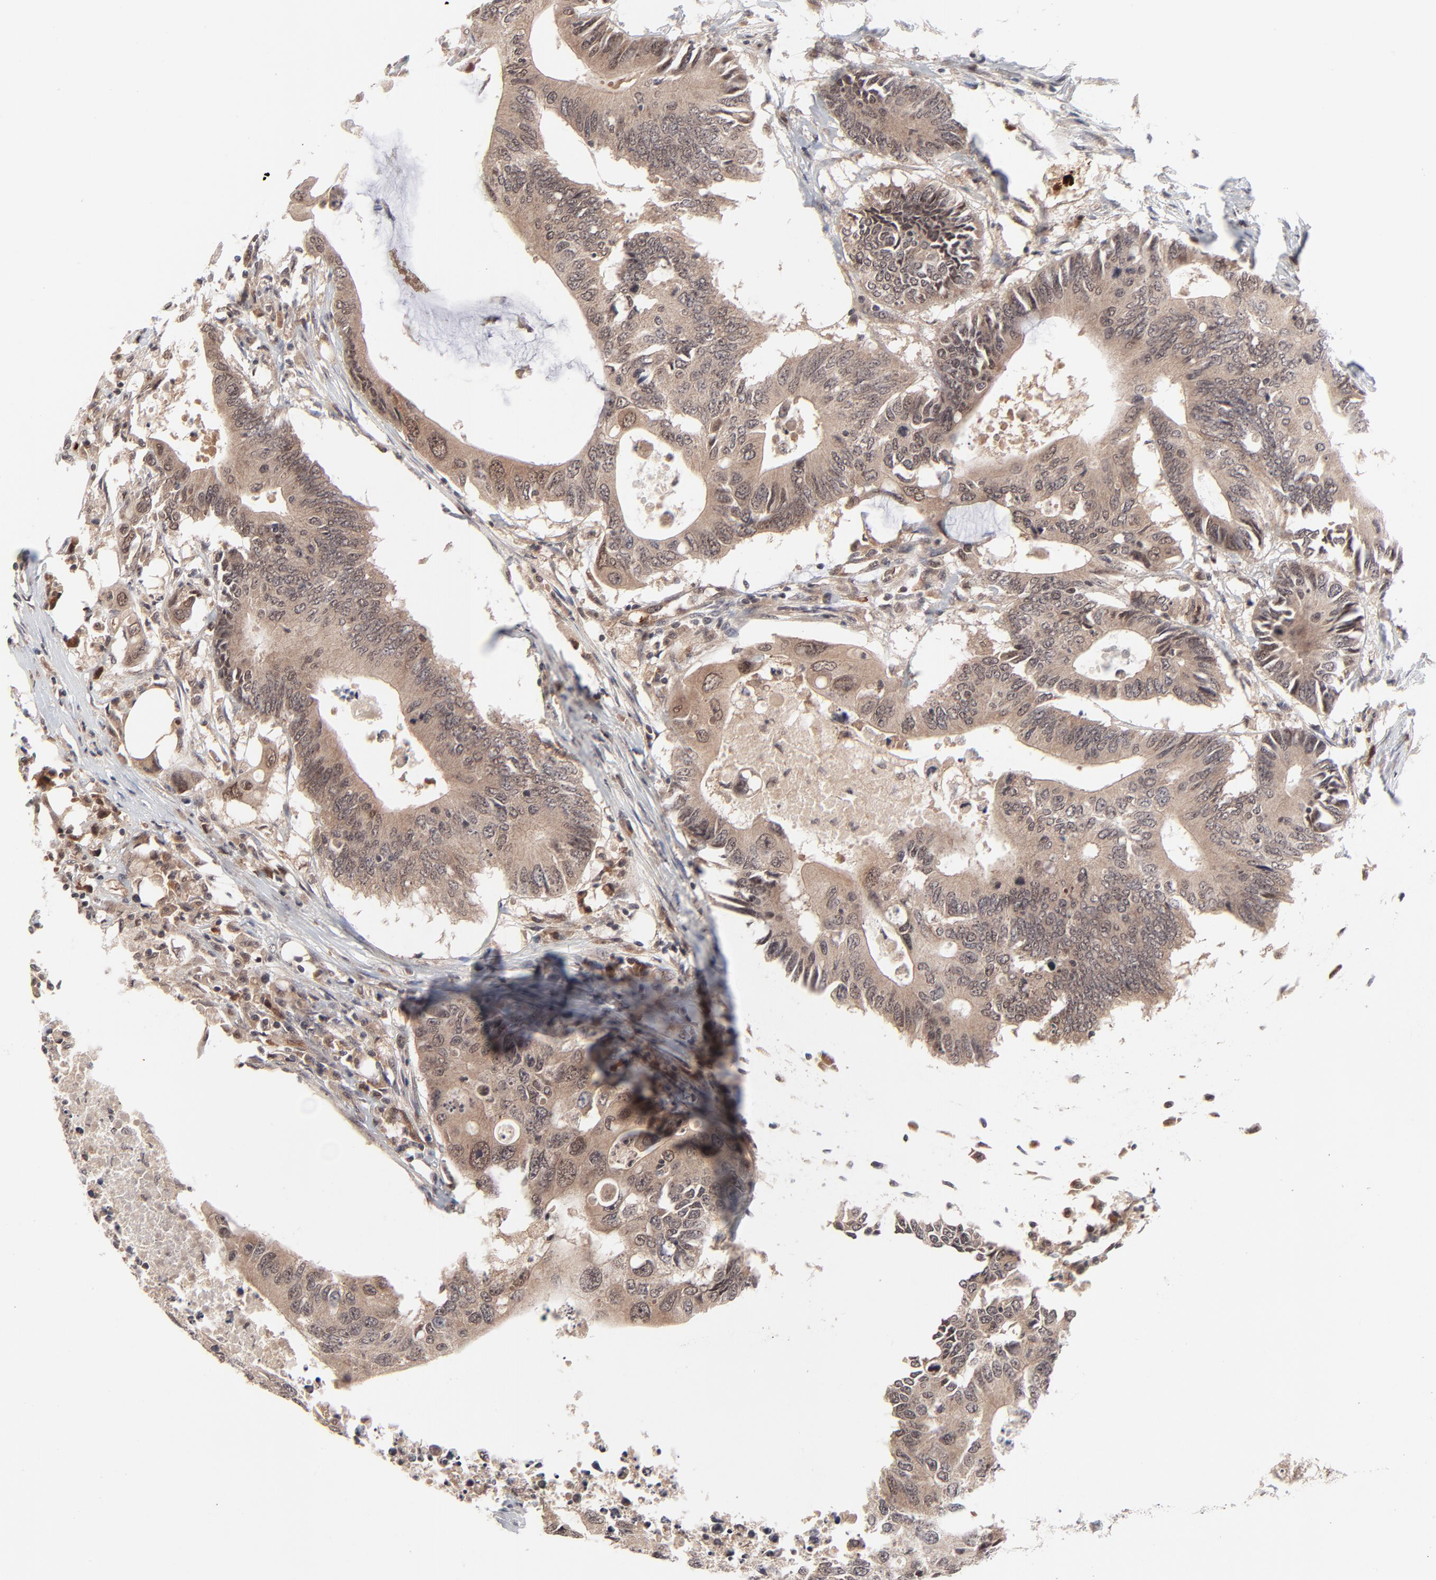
{"staining": {"intensity": "moderate", "quantity": ">75%", "location": "cytoplasmic/membranous,nuclear"}, "tissue": "colorectal cancer", "cell_type": "Tumor cells", "image_type": "cancer", "snomed": [{"axis": "morphology", "description": "Adenocarcinoma, NOS"}, {"axis": "topography", "description": "Colon"}], "caption": "The immunohistochemical stain highlights moderate cytoplasmic/membranous and nuclear positivity in tumor cells of colorectal adenocarcinoma tissue. (DAB IHC with brightfield microscopy, high magnification).", "gene": "CASP10", "patient": {"sex": "male", "age": 71}}